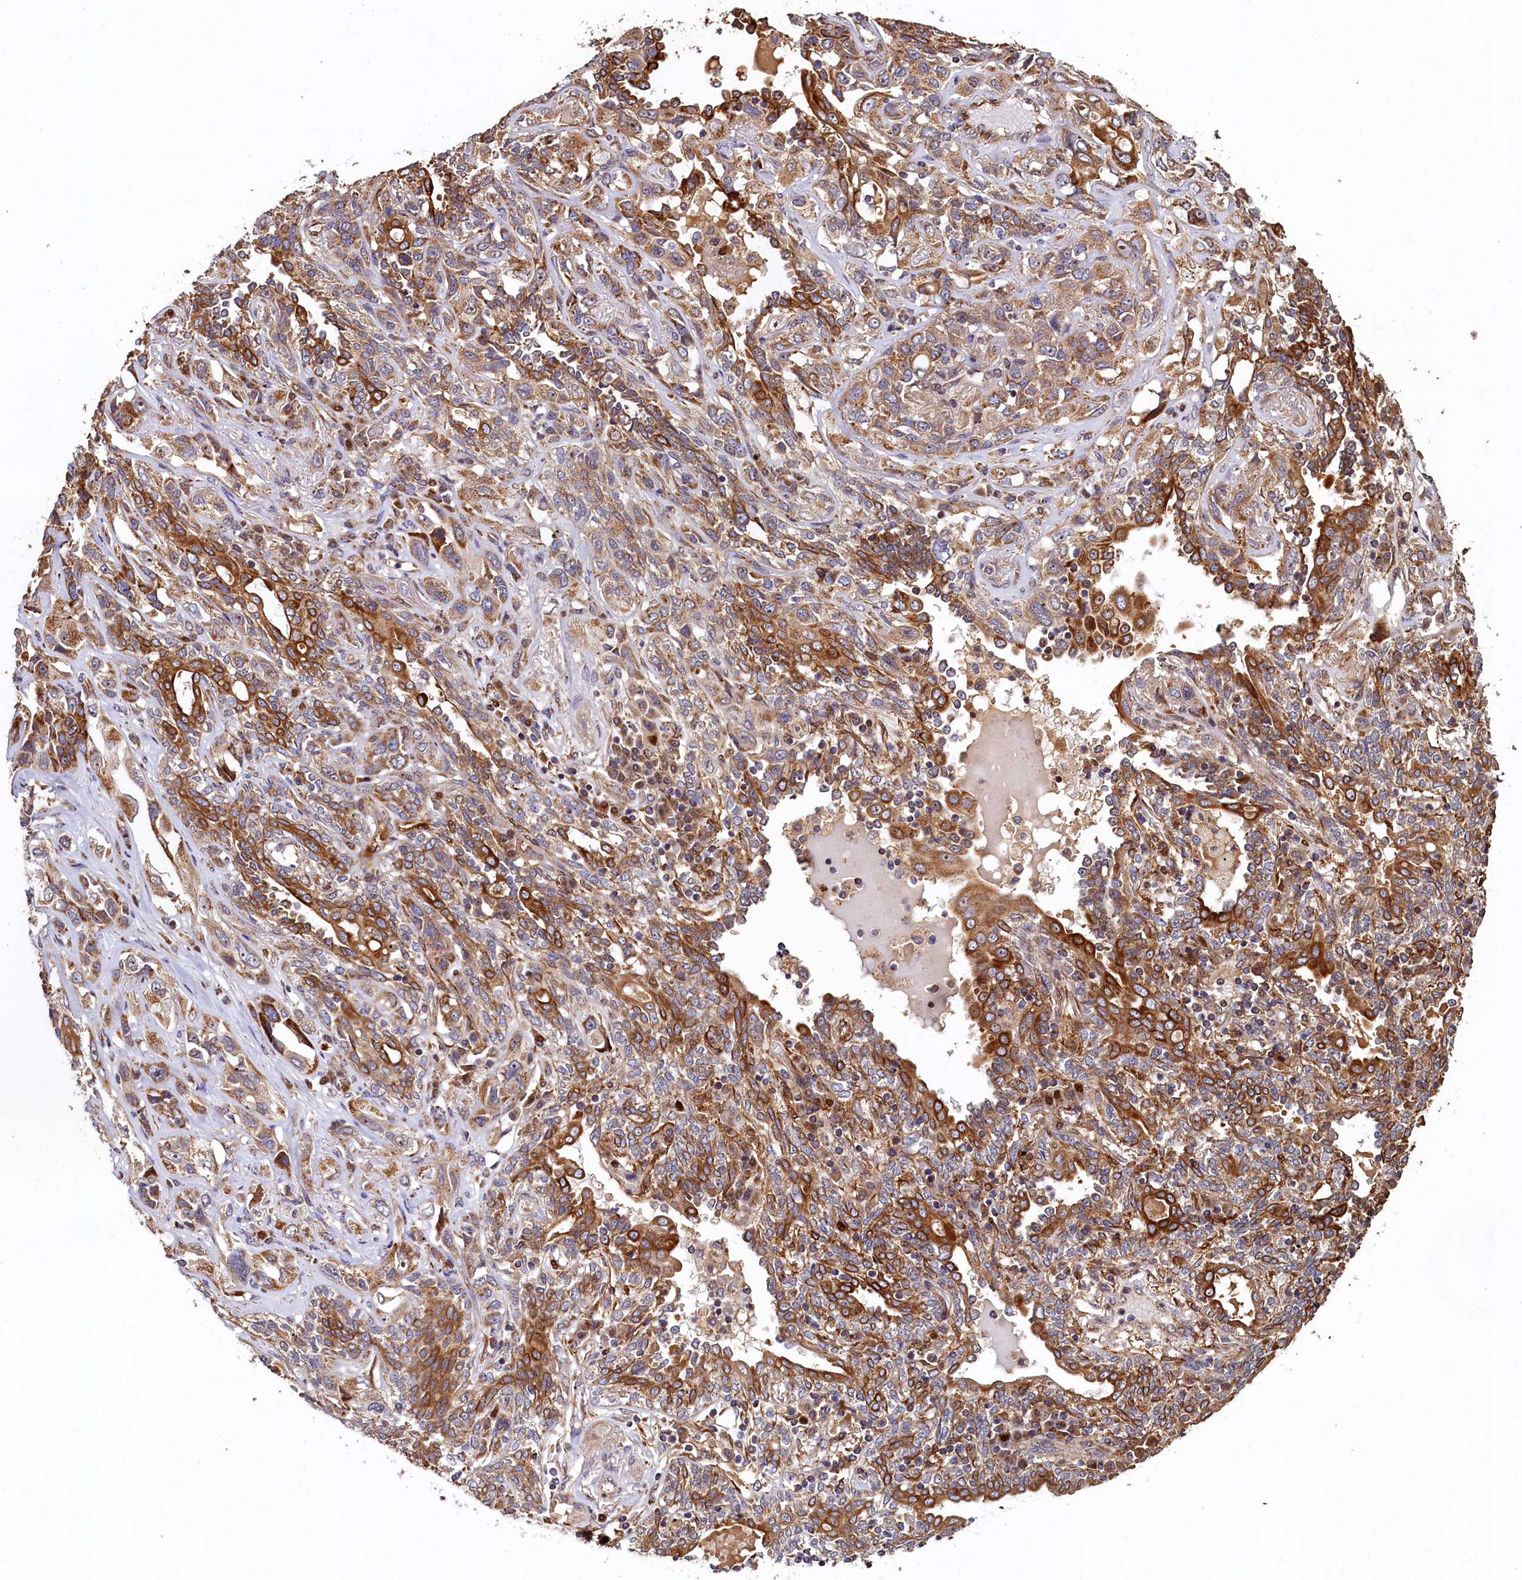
{"staining": {"intensity": "moderate", "quantity": ">75%", "location": "cytoplasmic/membranous"}, "tissue": "lung cancer", "cell_type": "Tumor cells", "image_type": "cancer", "snomed": [{"axis": "morphology", "description": "Squamous cell carcinoma, NOS"}, {"axis": "topography", "description": "Lung"}], "caption": "Lung cancer stained with immunohistochemistry (IHC) reveals moderate cytoplasmic/membranous expression in about >75% of tumor cells. Immunohistochemistry stains the protein of interest in brown and the nuclei are stained blue.", "gene": "NCKAP5L", "patient": {"sex": "female", "age": 70}}